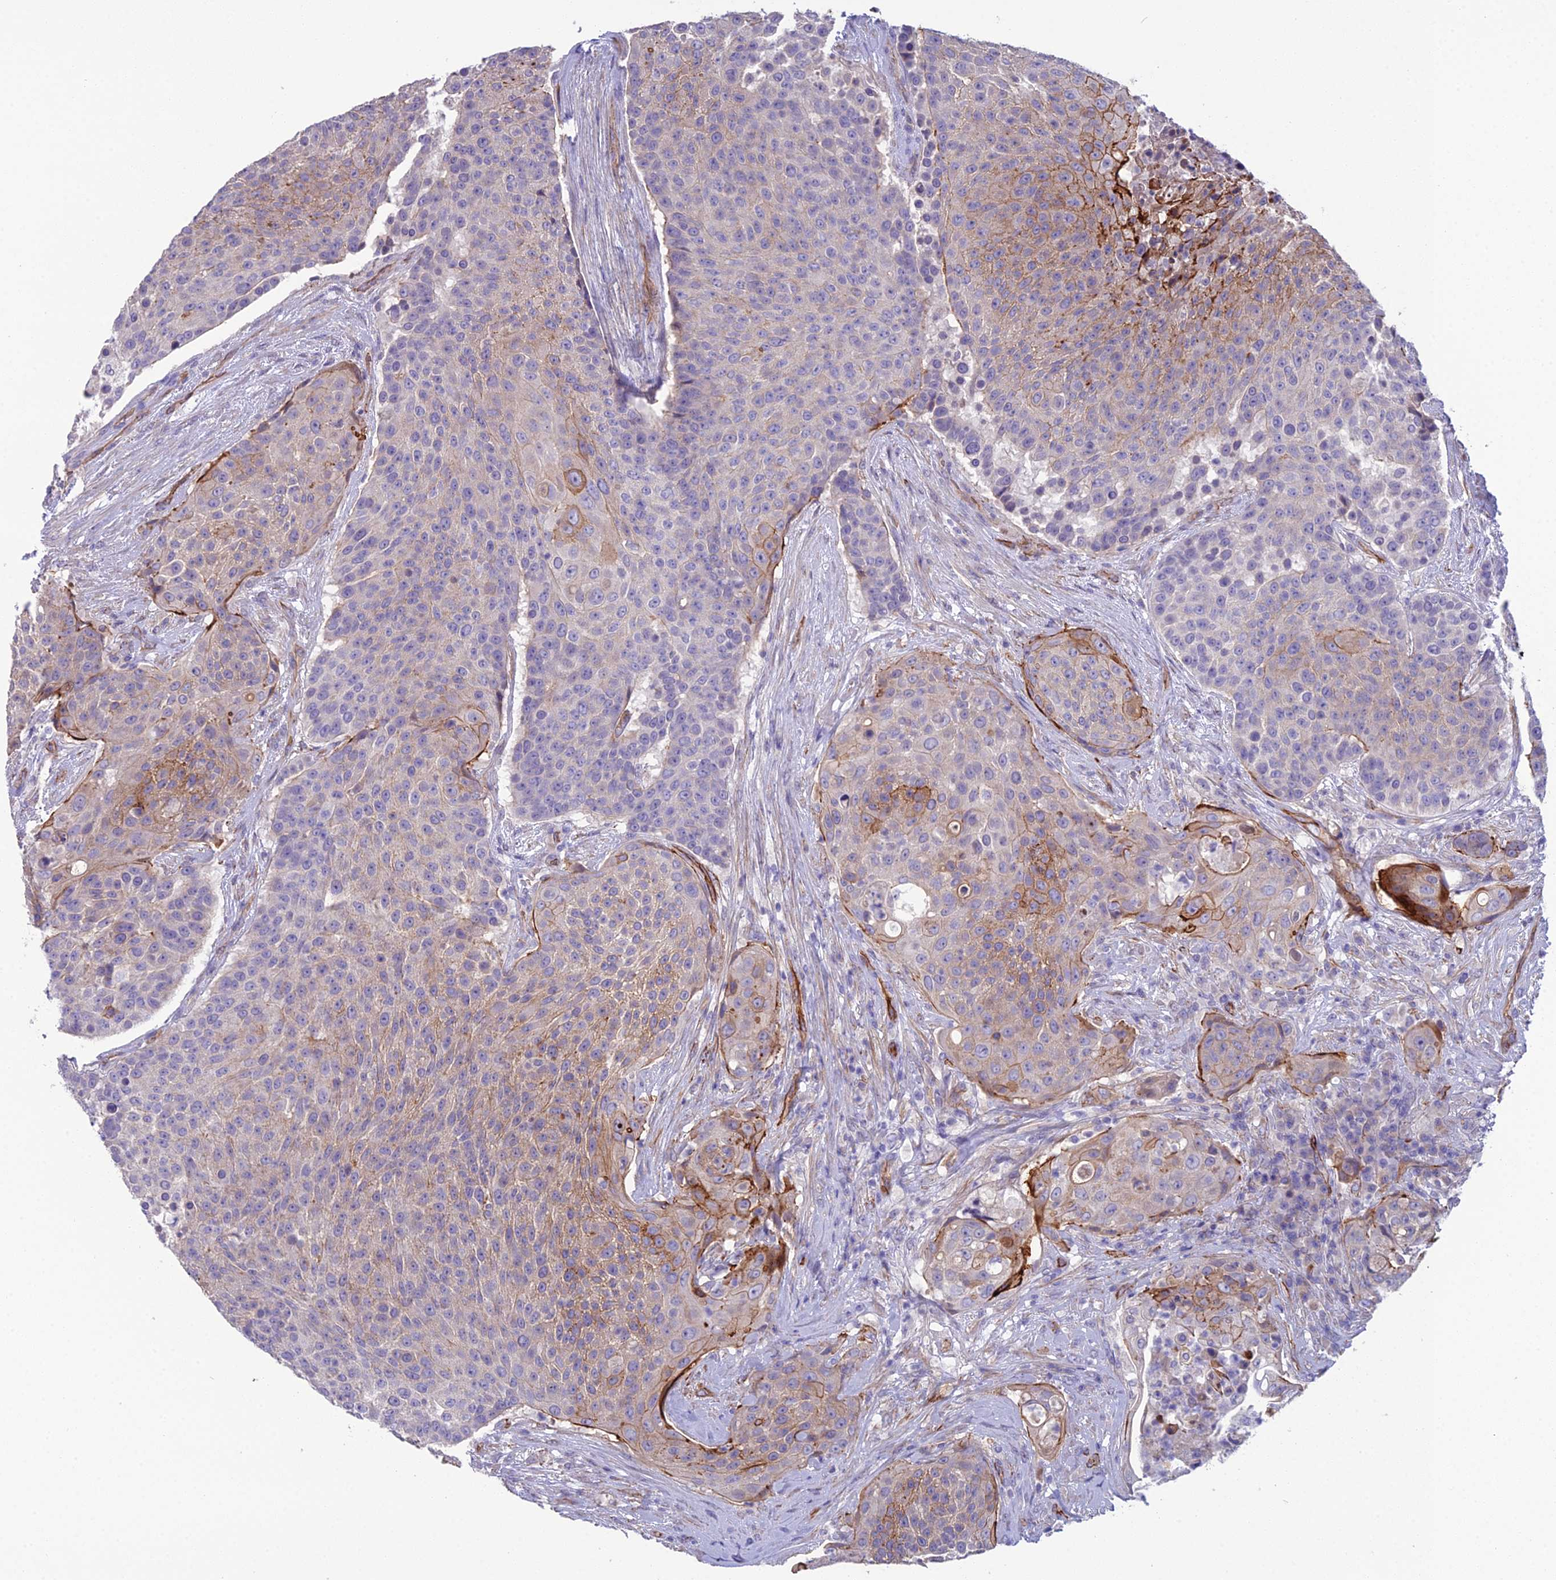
{"staining": {"intensity": "moderate", "quantity": "25%-75%", "location": "cytoplasmic/membranous"}, "tissue": "urothelial cancer", "cell_type": "Tumor cells", "image_type": "cancer", "snomed": [{"axis": "morphology", "description": "Urothelial carcinoma, High grade"}, {"axis": "topography", "description": "Urinary bladder"}], "caption": "DAB immunohistochemical staining of human high-grade urothelial carcinoma exhibits moderate cytoplasmic/membranous protein positivity in approximately 25%-75% of tumor cells.", "gene": "CFAP47", "patient": {"sex": "female", "age": 63}}